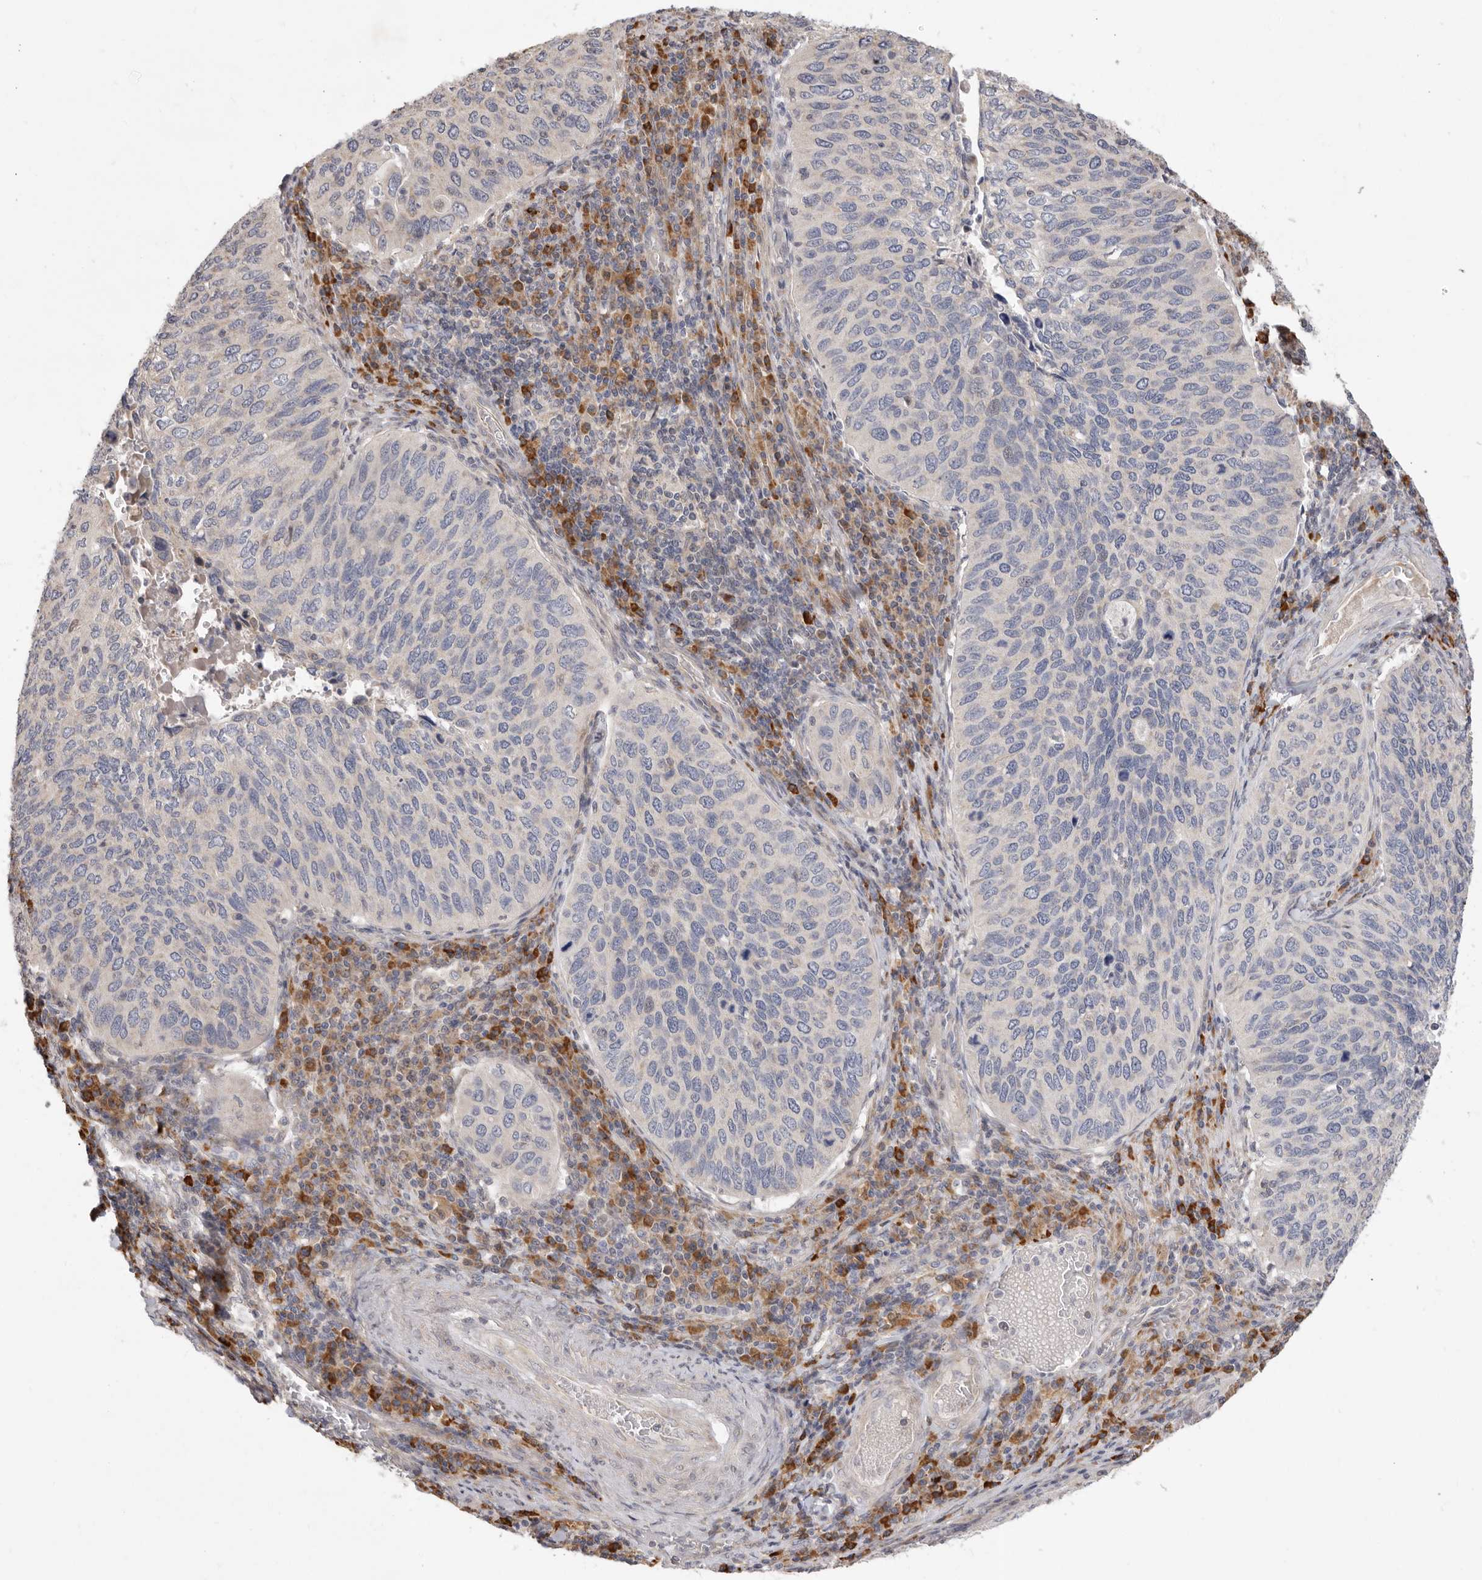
{"staining": {"intensity": "negative", "quantity": "none", "location": "none"}, "tissue": "cervical cancer", "cell_type": "Tumor cells", "image_type": "cancer", "snomed": [{"axis": "morphology", "description": "Squamous cell carcinoma, NOS"}, {"axis": "topography", "description": "Cervix"}], "caption": "Tumor cells are negative for brown protein staining in cervical cancer (squamous cell carcinoma).", "gene": "USH1C", "patient": {"sex": "female", "age": 38}}